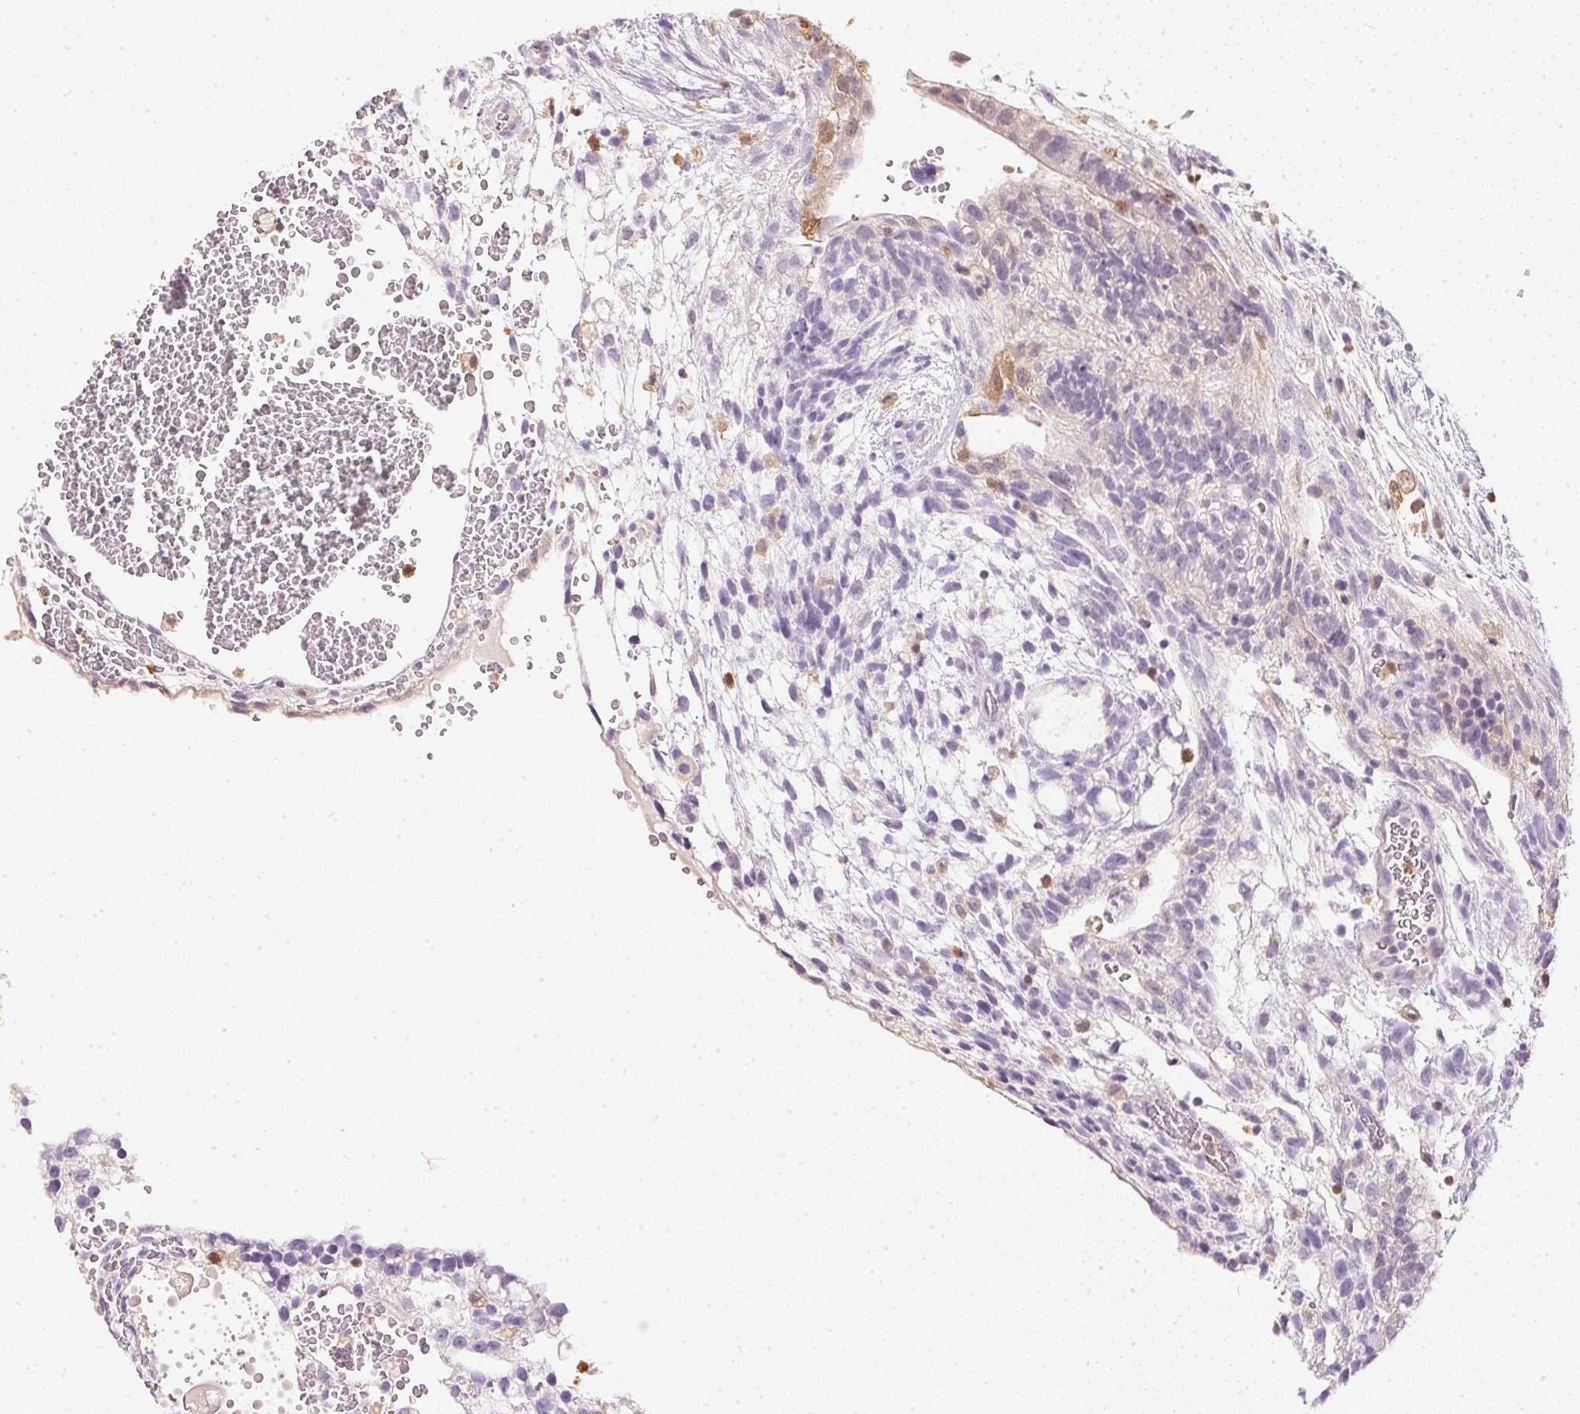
{"staining": {"intensity": "negative", "quantity": "none", "location": "none"}, "tissue": "testis cancer", "cell_type": "Tumor cells", "image_type": "cancer", "snomed": [{"axis": "morphology", "description": "Normal tissue, NOS"}, {"axis": "morphology", "description": "Carcinoma, Embryonal, NOS"}, {"axis": "topography", "description": "Testis"}], "caption": "This micrograph is of embryonal carcinoma (testis) stained with IHC to label a protein in brown with the nuclei are counter-stained blue. There is no positivity in tumor cells.", "gene": "S100A3", "patient": {"sex": "male", "age": 32}}